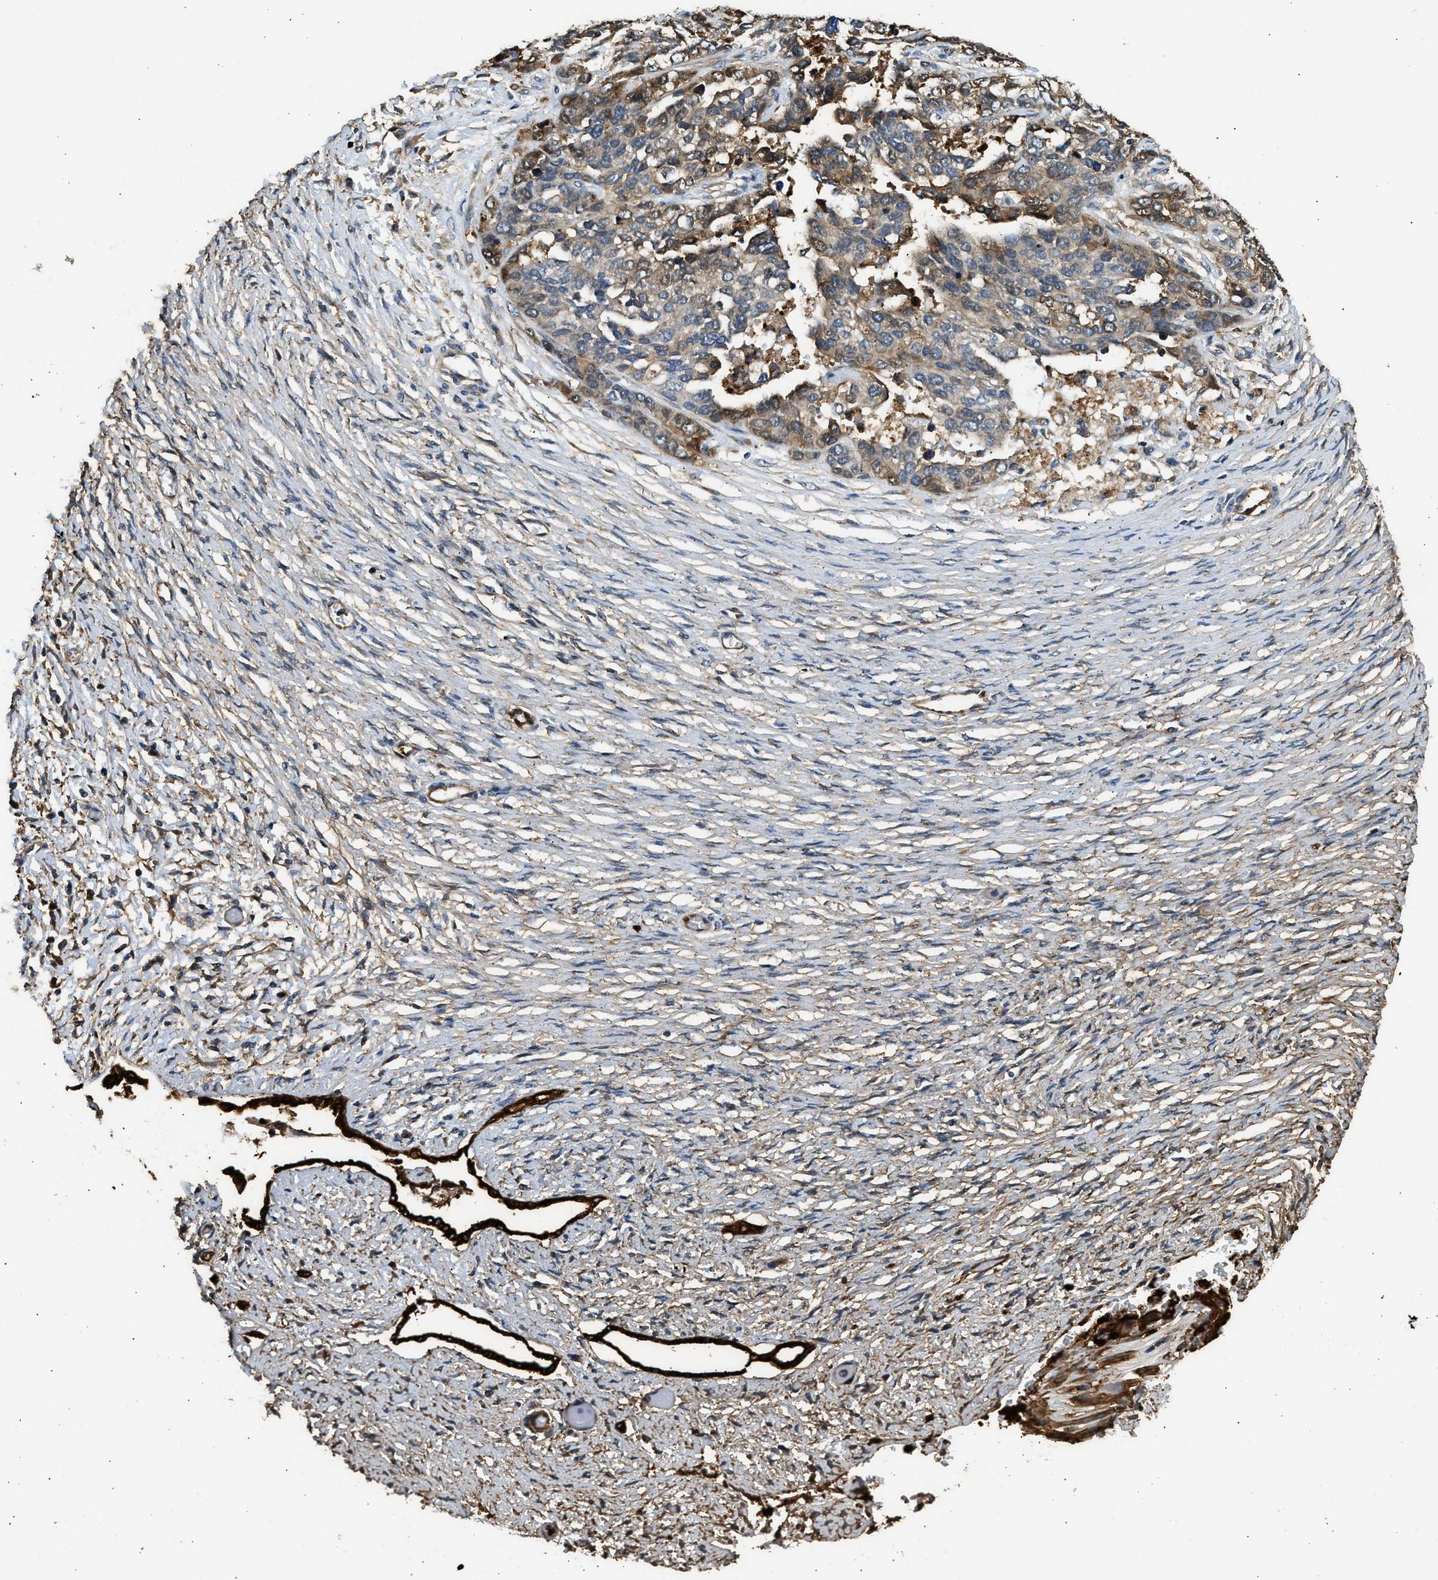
{"staining": {"intensity": "moderate", "quantity": "25%-75%", "location": "cytoplasmic/membranous"}, "tissue": "ovarian cancer", "cell_type": "Tumor cells", "image_type": "cancer", "snomed": [{"axis": "morphology", "description": "Cystadenocarcinoma, serous, NOS"}, {"axis": "topography", "description": "Ovary"}], "caption": "A high-resolution histopathology image shows immunohistochemistry (IHC) staining of serous cystadenocarcinoma (ovarian), which shows moderate cytoplasmic/membranous expression in approximately 25%-75% of tumor cells. Using DAB (3,3'-diaminobenzidine) (brown) and hematoxylin (blue) stains, captured at high magnification using brightfield microscopy.", "gene": "ANXA3", "patient": {"sex": "female", "age": 44}}